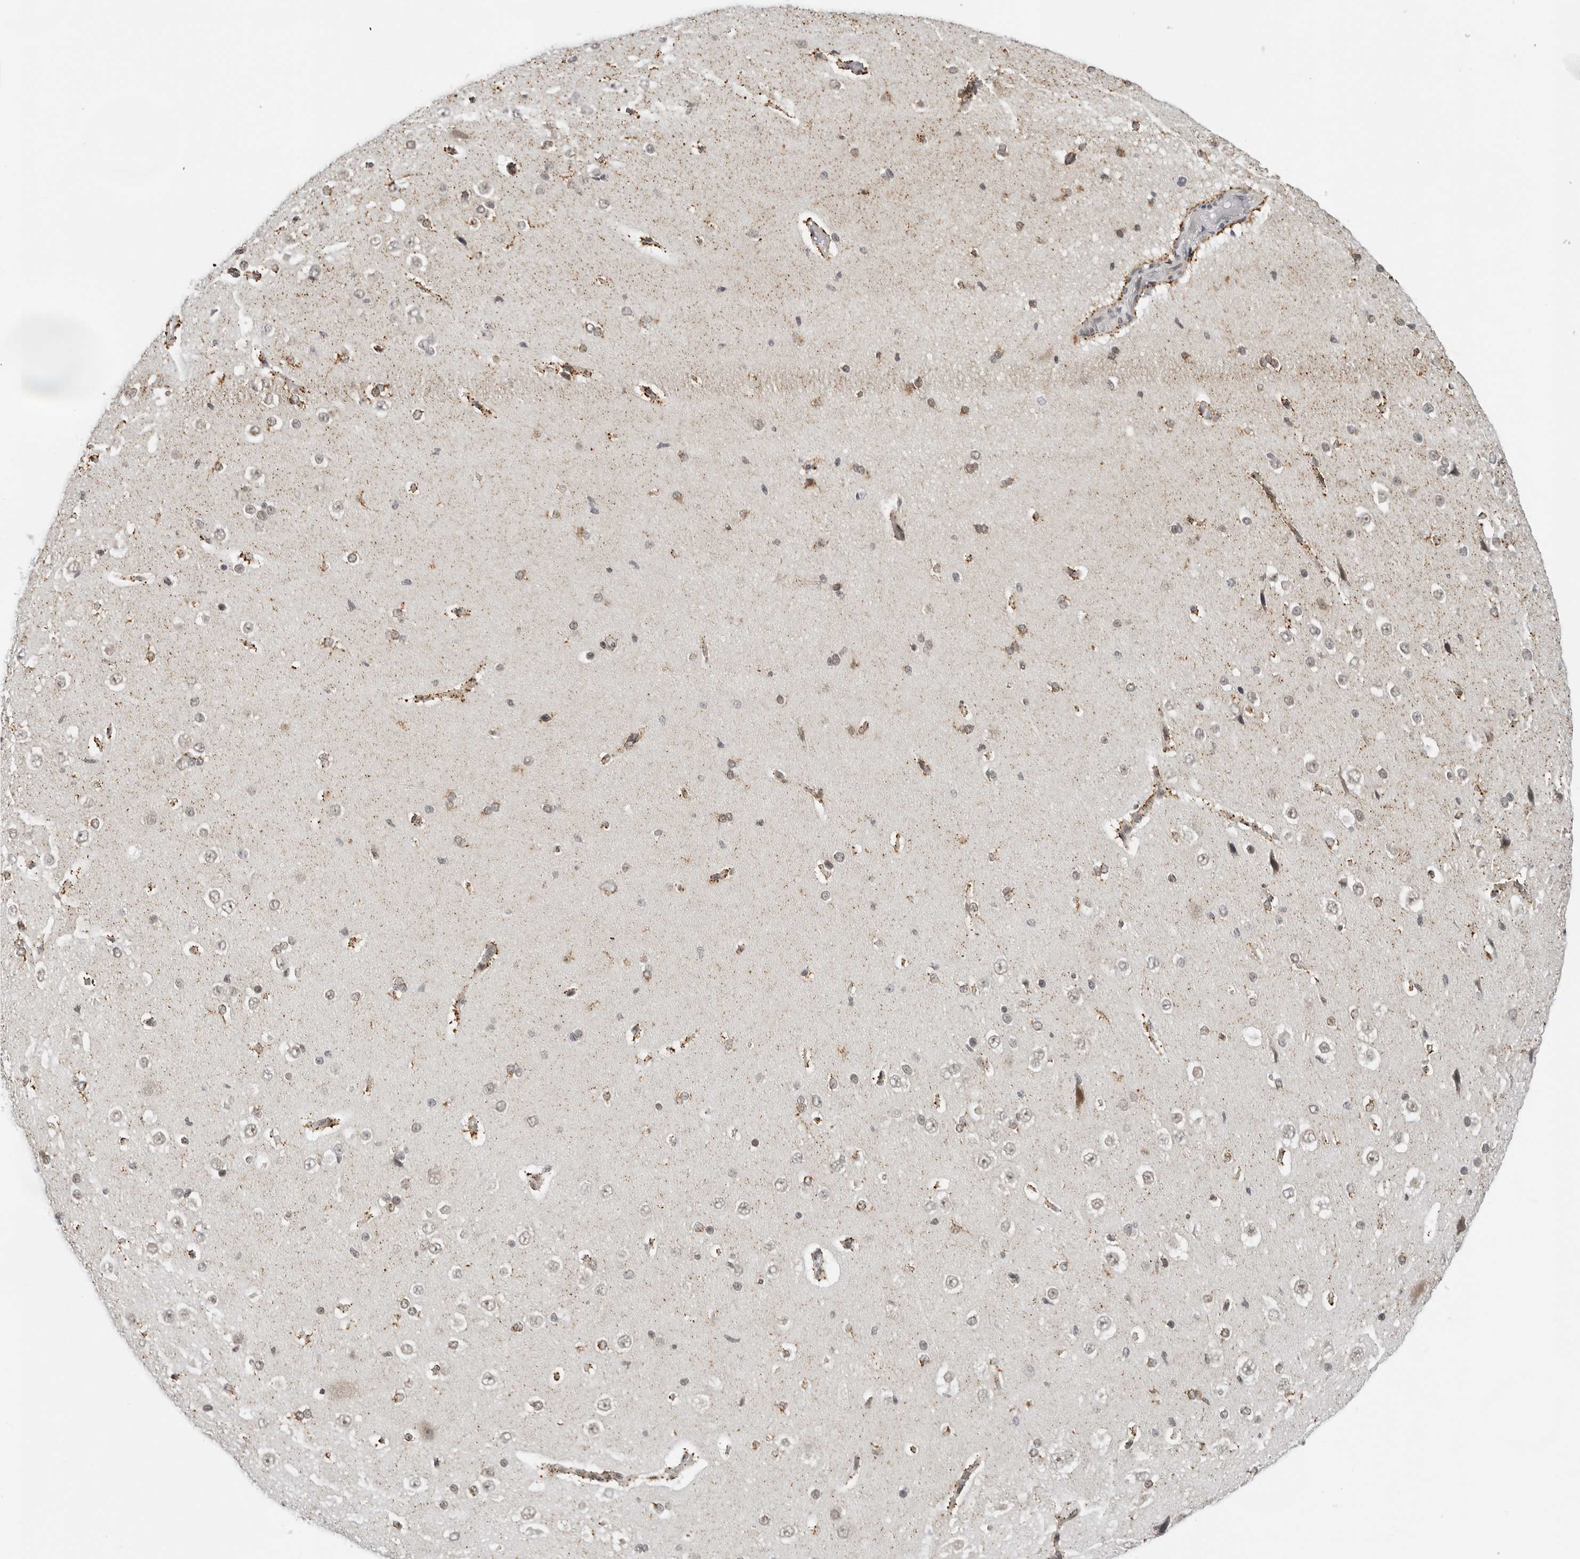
{"staining": {"intensity": "negative", "quantity": "none", "location": "none"}, "tissue": "cerebral cortex", "cell_type": "Endothelial cells", "image_type": "normal", "snomed": [{"axis": "morphology", "description": "Normal tissue, NOS"}, {"axis": "morphology", "description": "Developmental malformation"}, {"axis": "topography", "description": "Cerebral cortex"}], "caption": "Endothelial cells are negative for brown protein staining in unremarkable cerebral cortex. The staining is performed using DAB brown chromogen with nuclei counter-stained in using hematoxylin.", "gene": "TOX4", "patient": {"sex": "female", "age": 30}}